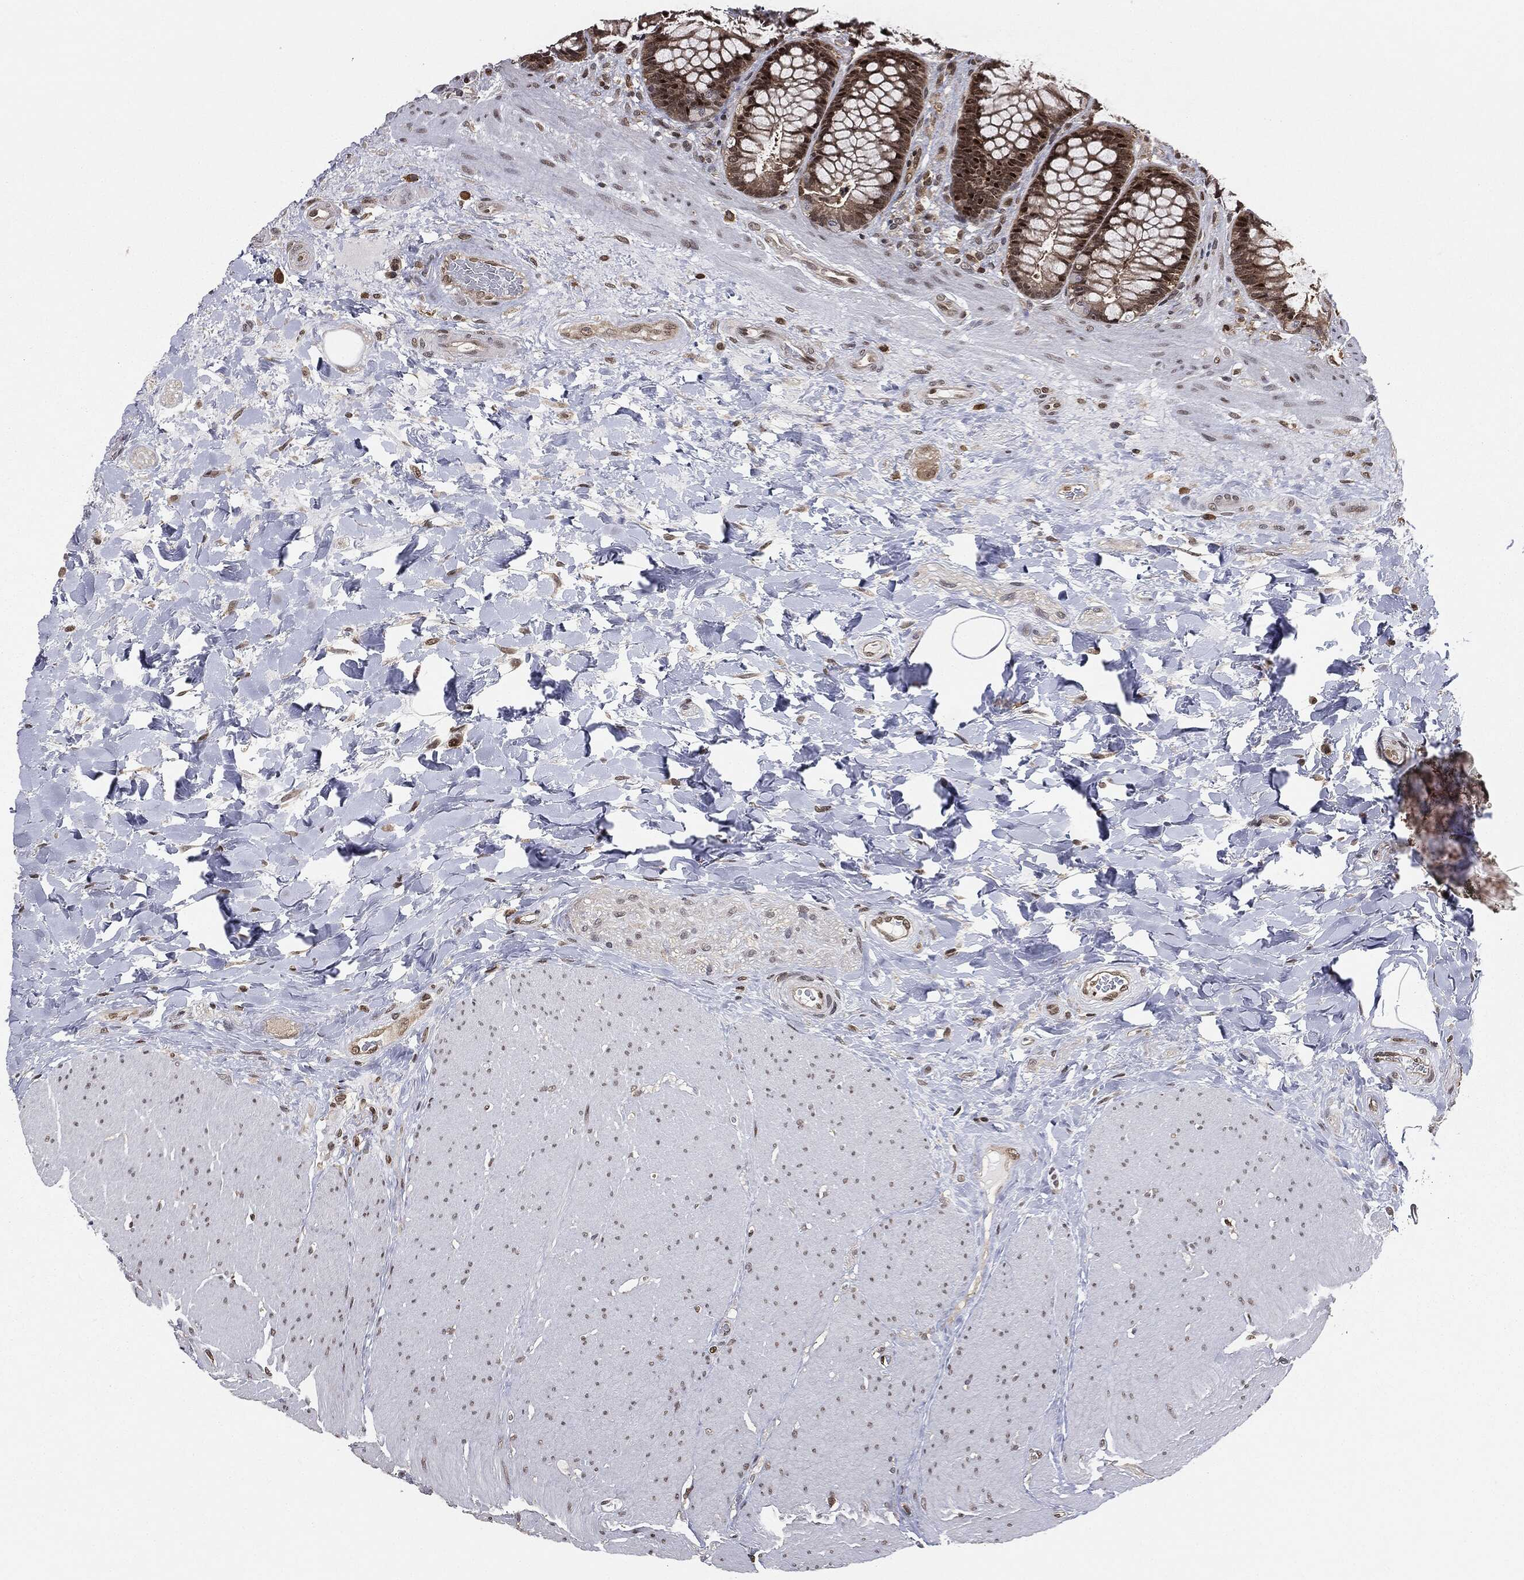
{"staining": {"intensity": "strong", "quantity": "25%-75%", "location": "cytoplasmic/membranous,nuclear"}, "tissue": "rectum", "cell_type": "Glandular cells", "image_type": "normal", "snomed": [{"axis": "morphology", "description": "Normal tissue, NOS"}, {"axis": "topography", "description": "Rectum"}], "caption": "Protein expression analysis of benign rectum displays strong cytoplasmic/membranous,nuclear expression in about 25%-75% of glandular cells.", "gene": "TBC1D22A", "patient": {"sex": "female", "age": 58}}